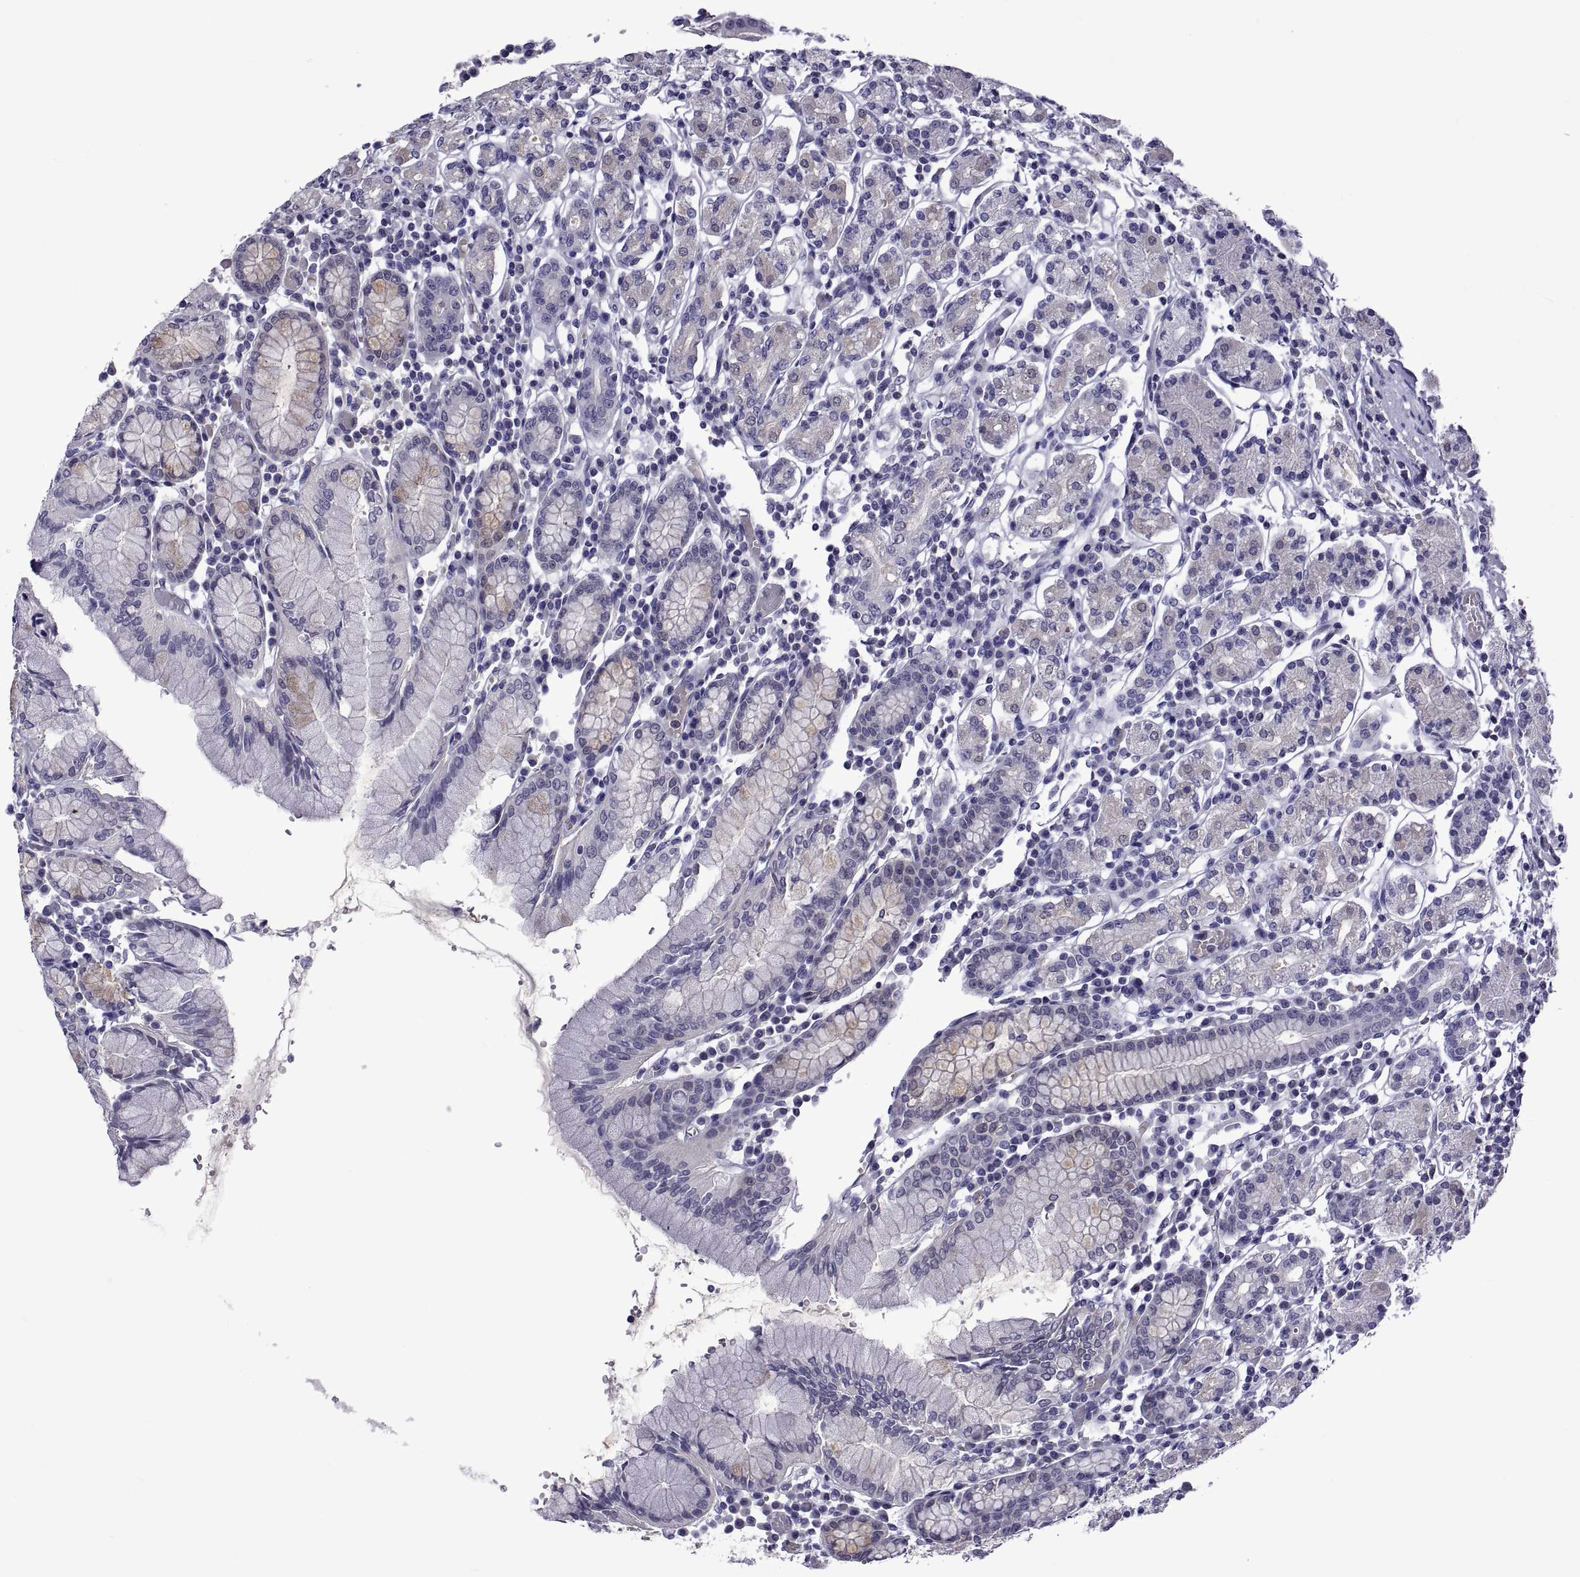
{"staining": {"intensity": "negative", "quantity": "none", "location": "none"}, "tissue": "stomach", "cell_type": "Glandular cells", "image_type": "normal", "snomed": [{"axis": "morphology", "description": "Normal tissue, NOS"}, {"axis": "topography", "description": "Stomach, upper"}, {"axis": "topography", "description": "Stomach"}], "caption": "Protein analysis of unremarkable stomach demonstrates no significant staining in glandular cells.", "gene": "LCN9", "patient": {"sex": "male", "age": 62}}